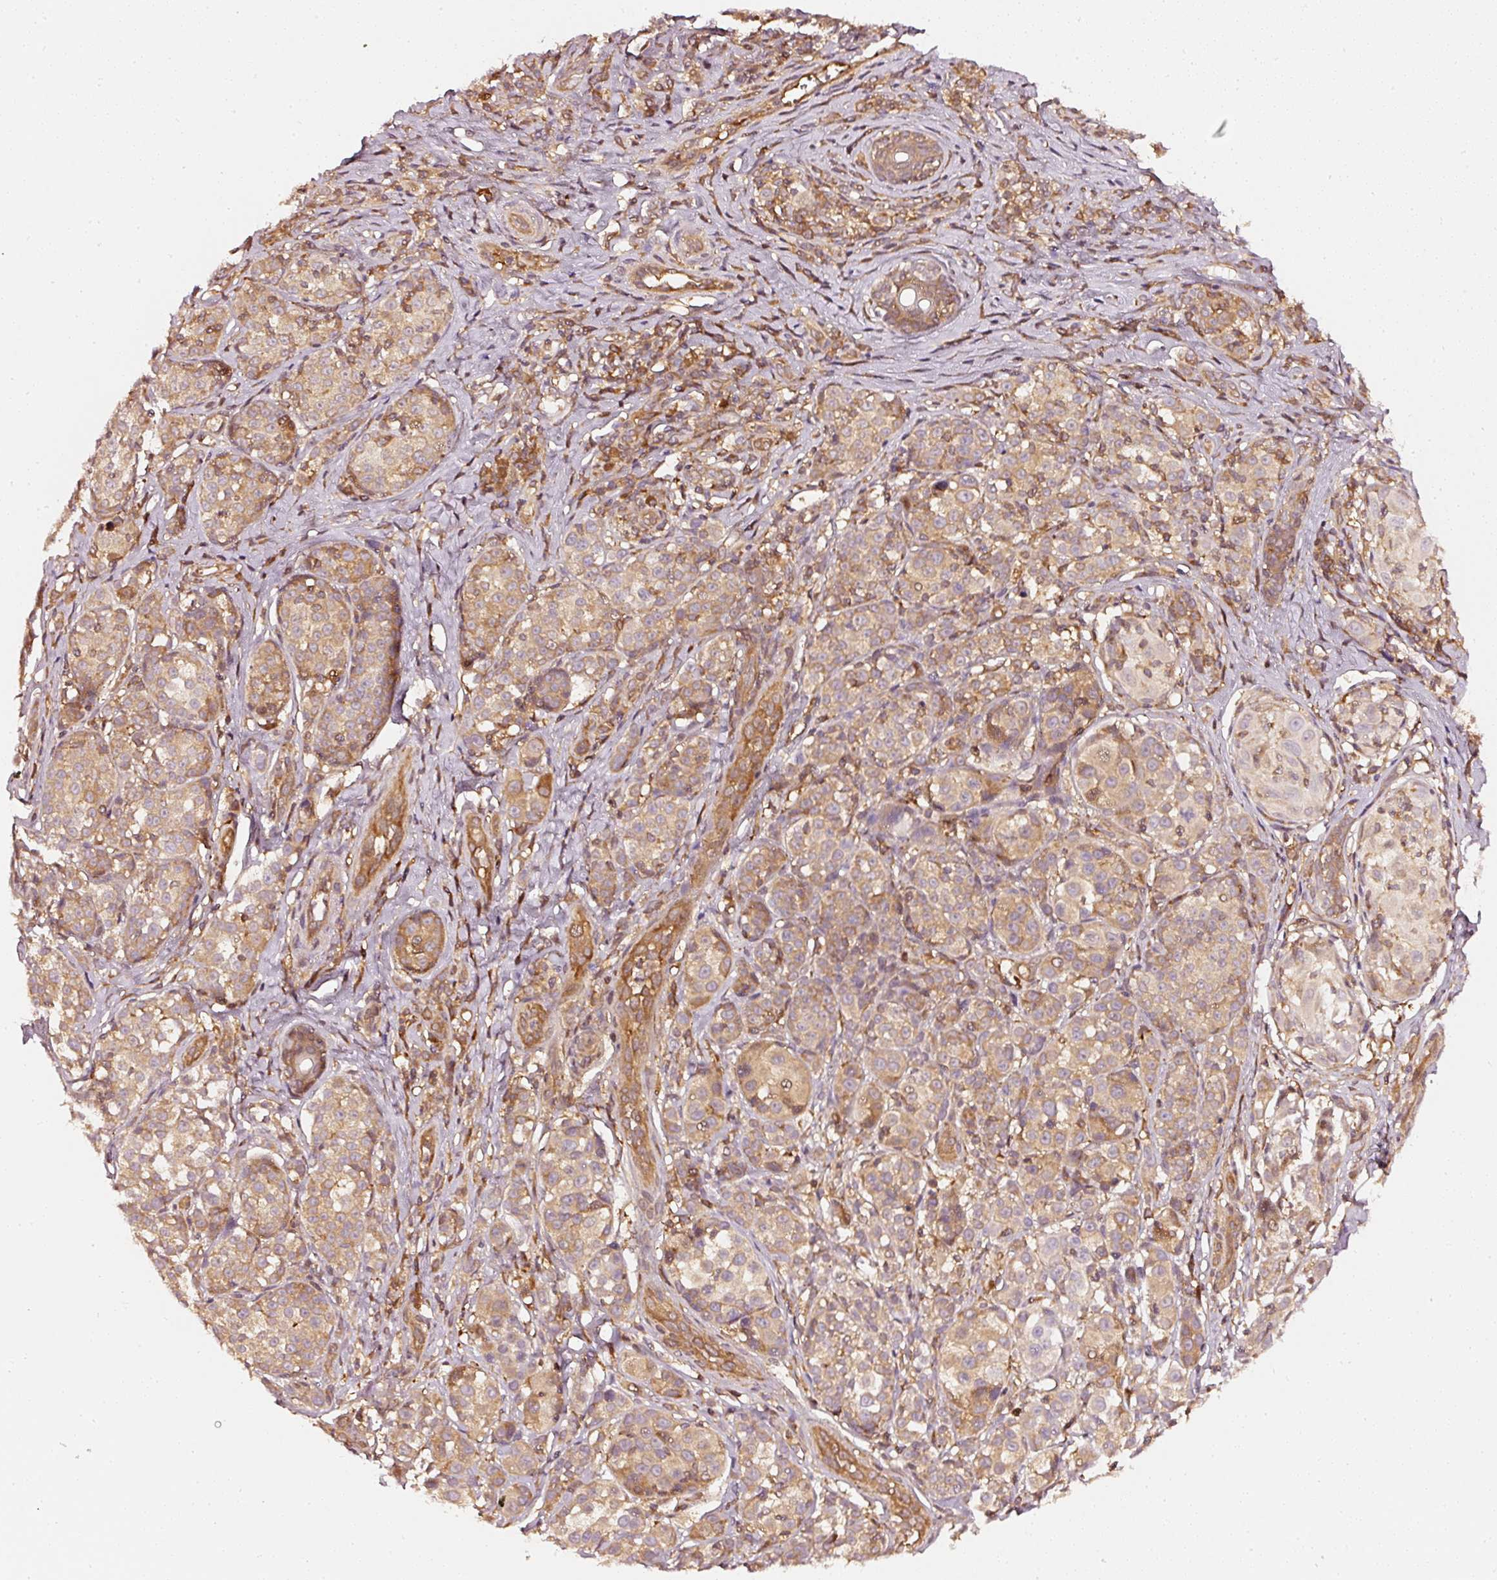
{"staining": {"intensity": "moderate", "quantity": "25%-75%", "location": "cytoplasmic/membranous"}, "tissue": "melanoma", "cell_type": "Tumor cells", "image_type": "cancer", "snomed": [{"axis": "morphology", "description": "Malignant melanoma, NOS"}, {"axis": "topography", "description": "Skin"}], "caption": "Melanoma tissue shows moderate cytoplasmic/membranous staining in about 25%-75% of tumor cells", "gene": "ASMTL", "patient": {"sex": "female", "age": 35}}